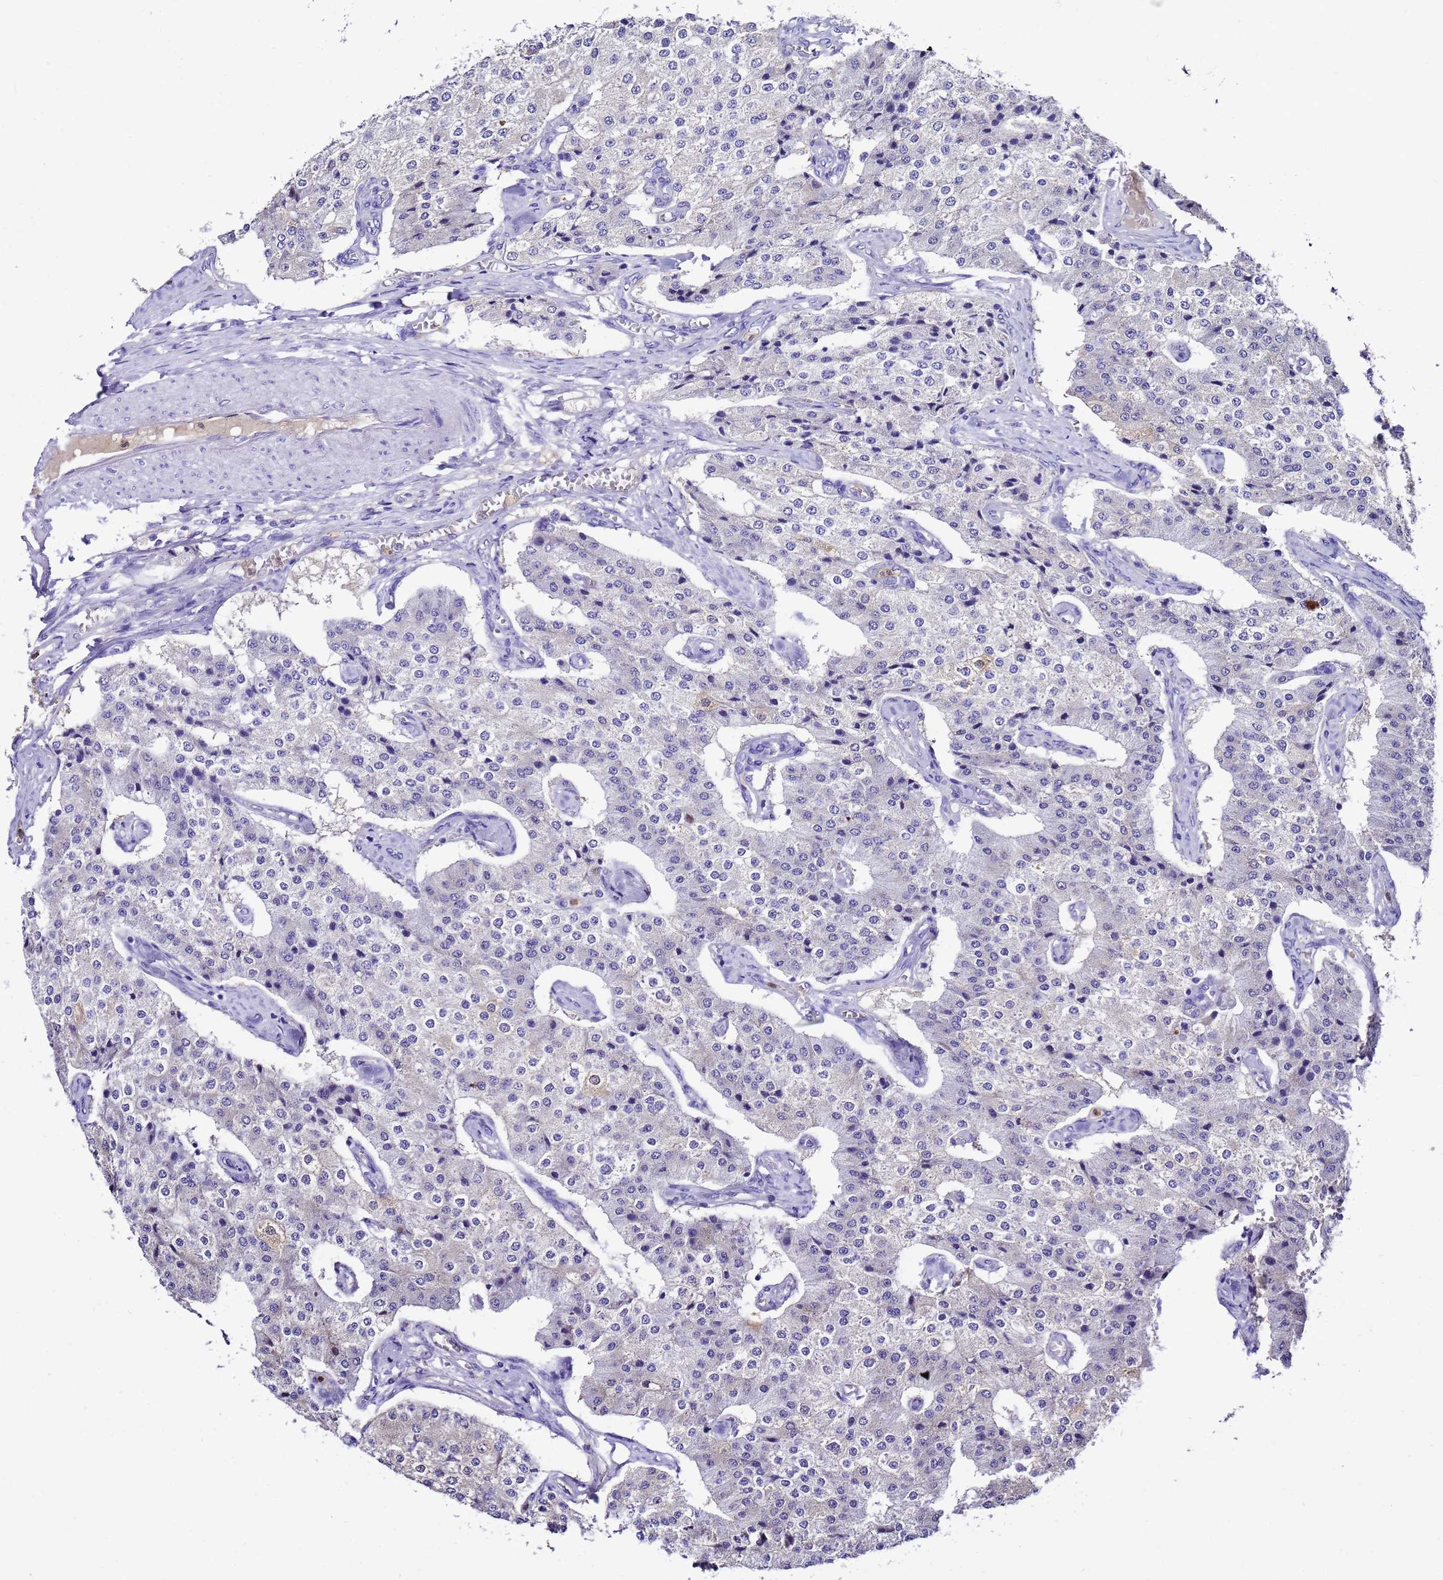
{"staining": {"intensity": "negative", "quantity": "none", "location": "none"}, "tissue": "carcinoid", "cell_type": "Tumor cells", "image_type": "cancer", "snomed": [{"axis": "morphology", "description": "Carcinoid, malignant, NOS"}, {"axis": "topography", "description": "Colon"}], "caption": "A histopathology image of carcinoid (malignant) stained for a protein exhibits no brown staining in tumor cells.", "gene": "UGT2A1", "patient": {"sex": "female", "age": 52}}